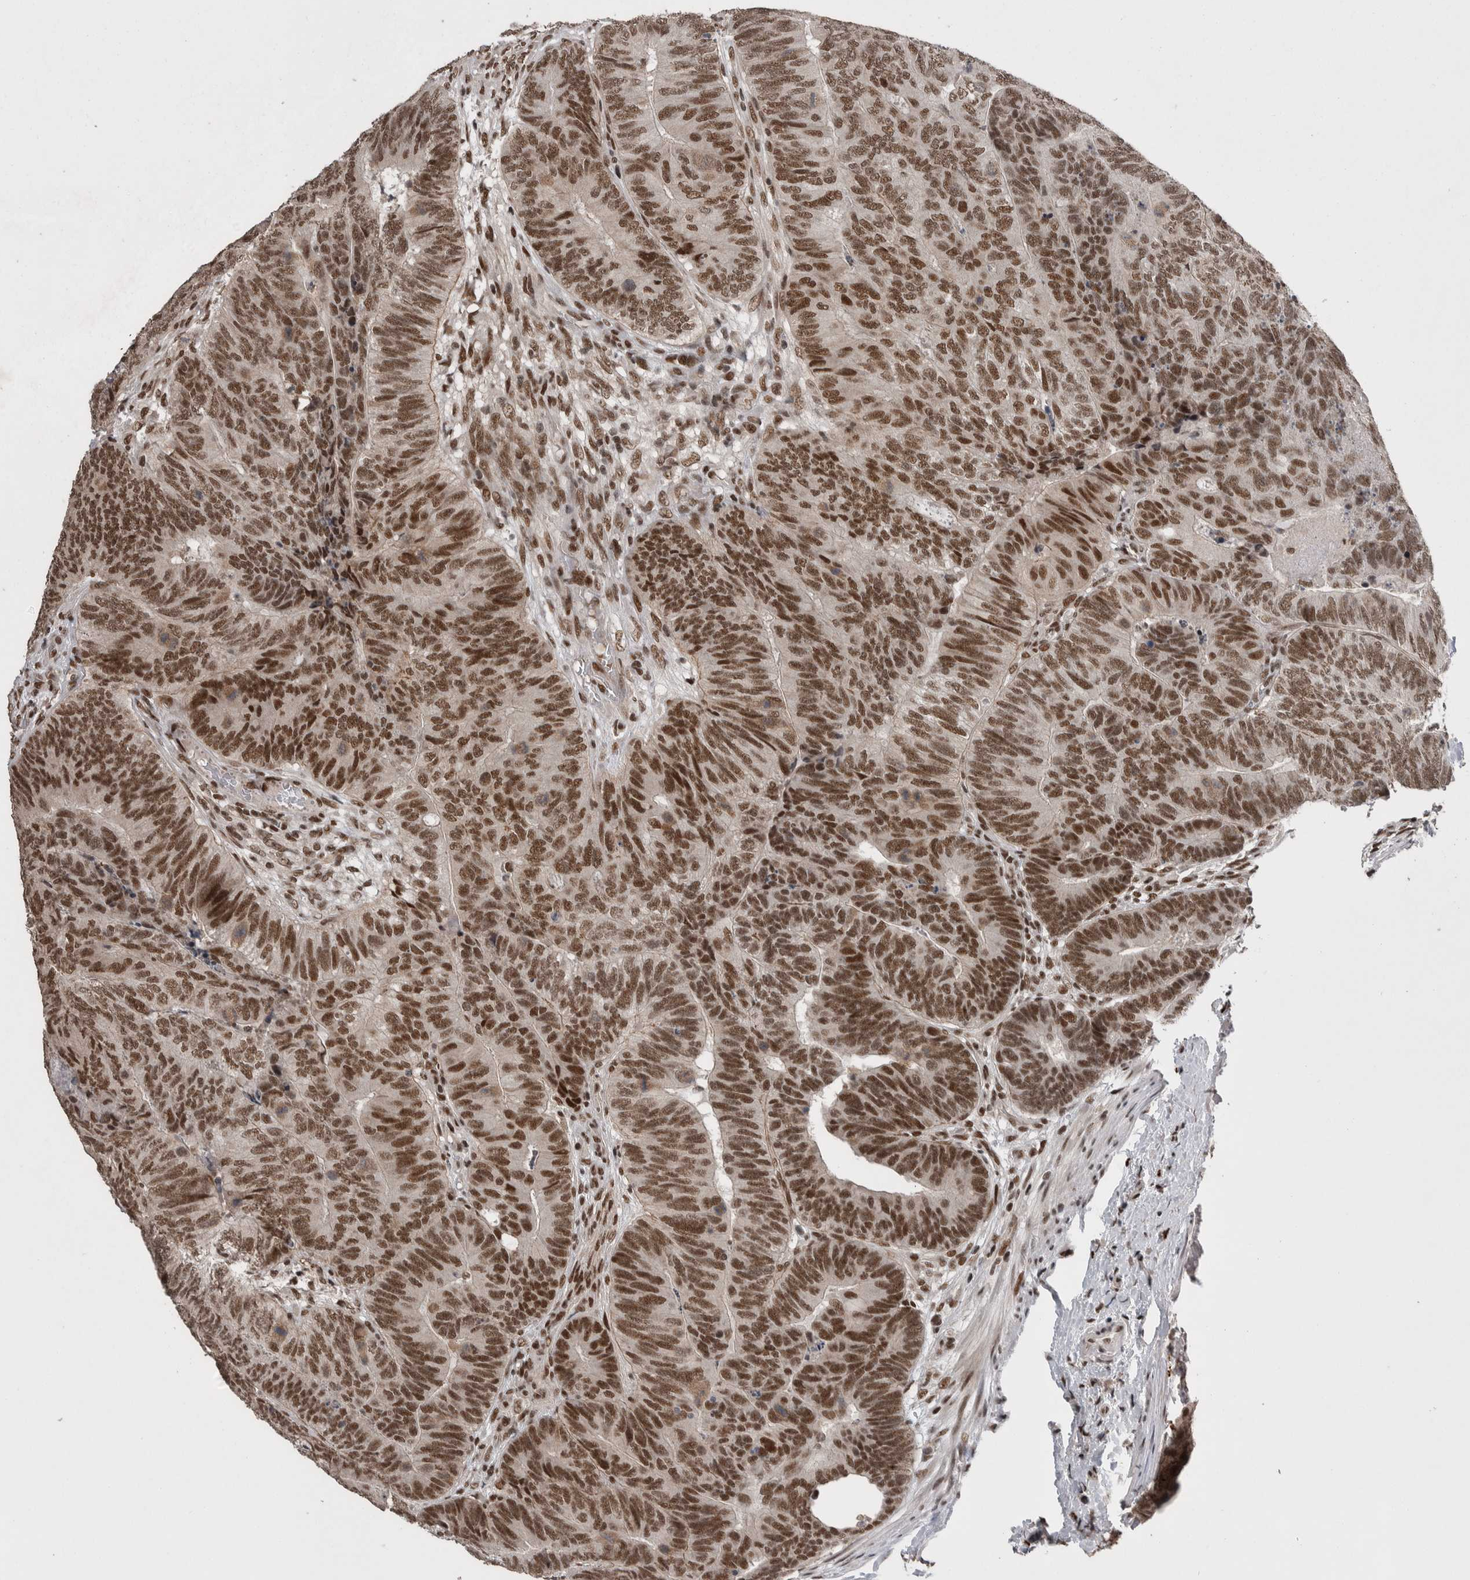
{"staining": {"intensity": "moderate", "quantity": ">75%", "location": "nuclear"}, "tissue": "colorectal cancer", "cell_type": "Tumor cells", "image_type": "cancer", "snomed": [{"axis": "morphology", "description": "Adenocarcinoma, NOS"}, {"axis": "topography", "description": "Colon"}], "caption": "Immunohistochemical staining of human colorectal cancer reveals medium levels of moderate nuclear expression in about >75% of tumor cells. (IHC, brightfield microscopy, high magnification).", "gene": "DMTF1", "patient": {"sex": "female", "age": 67}}